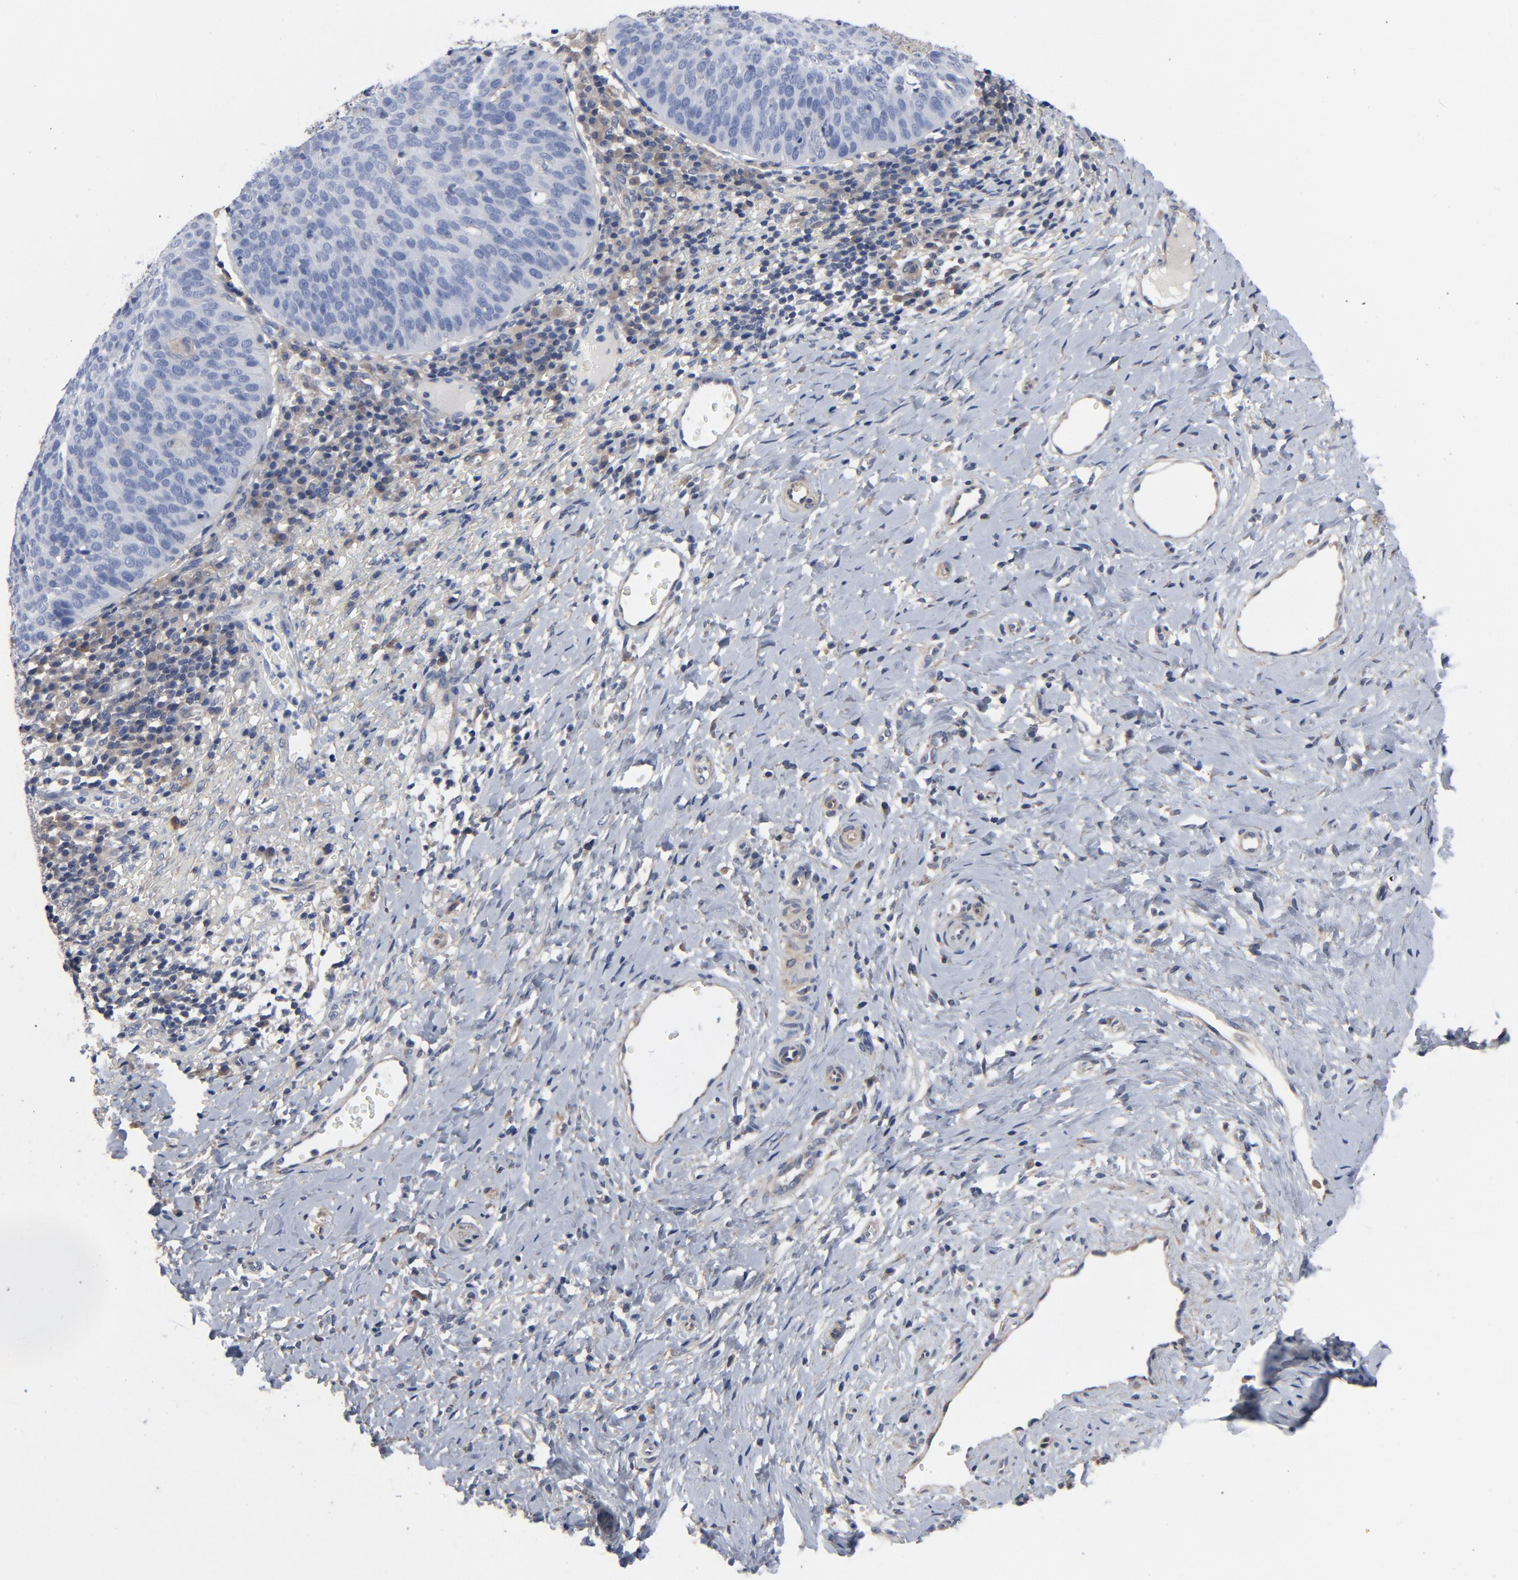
{"staining": {"intensity": "negative", "quantity": "none", "location": "none"}, "tissue": "cervical cancer", "cell_type": "Tumor cells", "image_type": "cancer", "snomed": [{"axis": "morphology", "description": "Normal tissue, NOS"}, {"axis": "morphology", "description": "Squamous cell carcinoma, NOS"}, {"axis": "topography", "description": "Cervix"}], "caption": "High magnification brightfield microscopy of cervical cancer stained with DAB (3,3'-diaminobenzidine) (brown) and counterstained with hematoxylin (blue): tumor cells show no significant positivity.", "gene": "DYNLT3", "patient": {"sex": "female", "age": 39}}